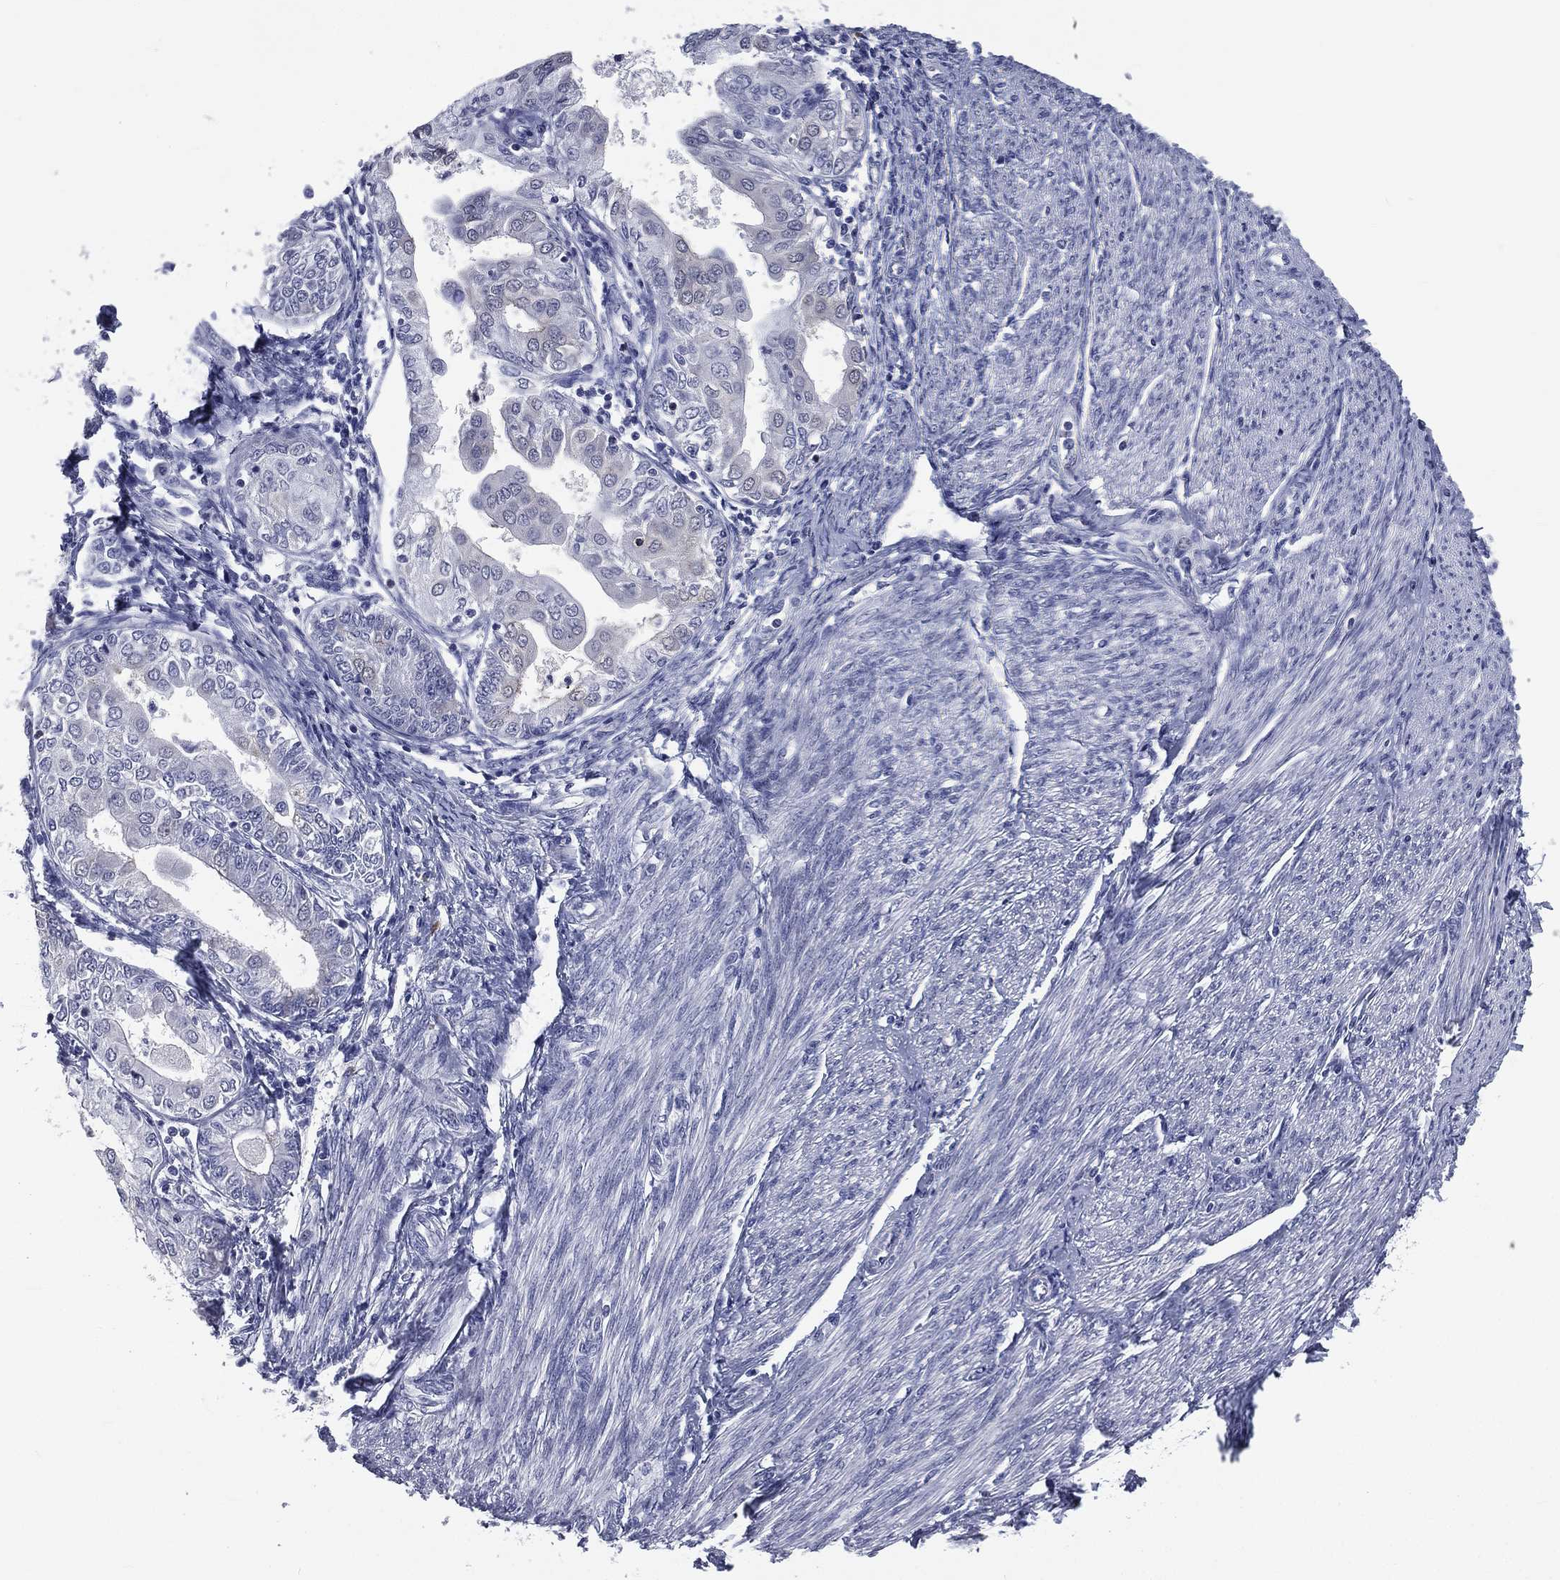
{"staining": {"intensity": "negative", "quantity": "none", "location": "none"}, "tissue": "endometrial cancer", "cell_type": "Tumor cells", "image_type": "cancer", "snomed": [{"axis": "morphology", "description": "Adenocarcinoma, NOS"}, {"axis": "topography", "description": "Endometrium"}], "caption": "Photomicrograph shows no protein positivity in tumor cells of endometrial cancer (adenocarcinoma) tissue.", "gene": "IFT27", "patient": {"sex": "female", "age": 68}}